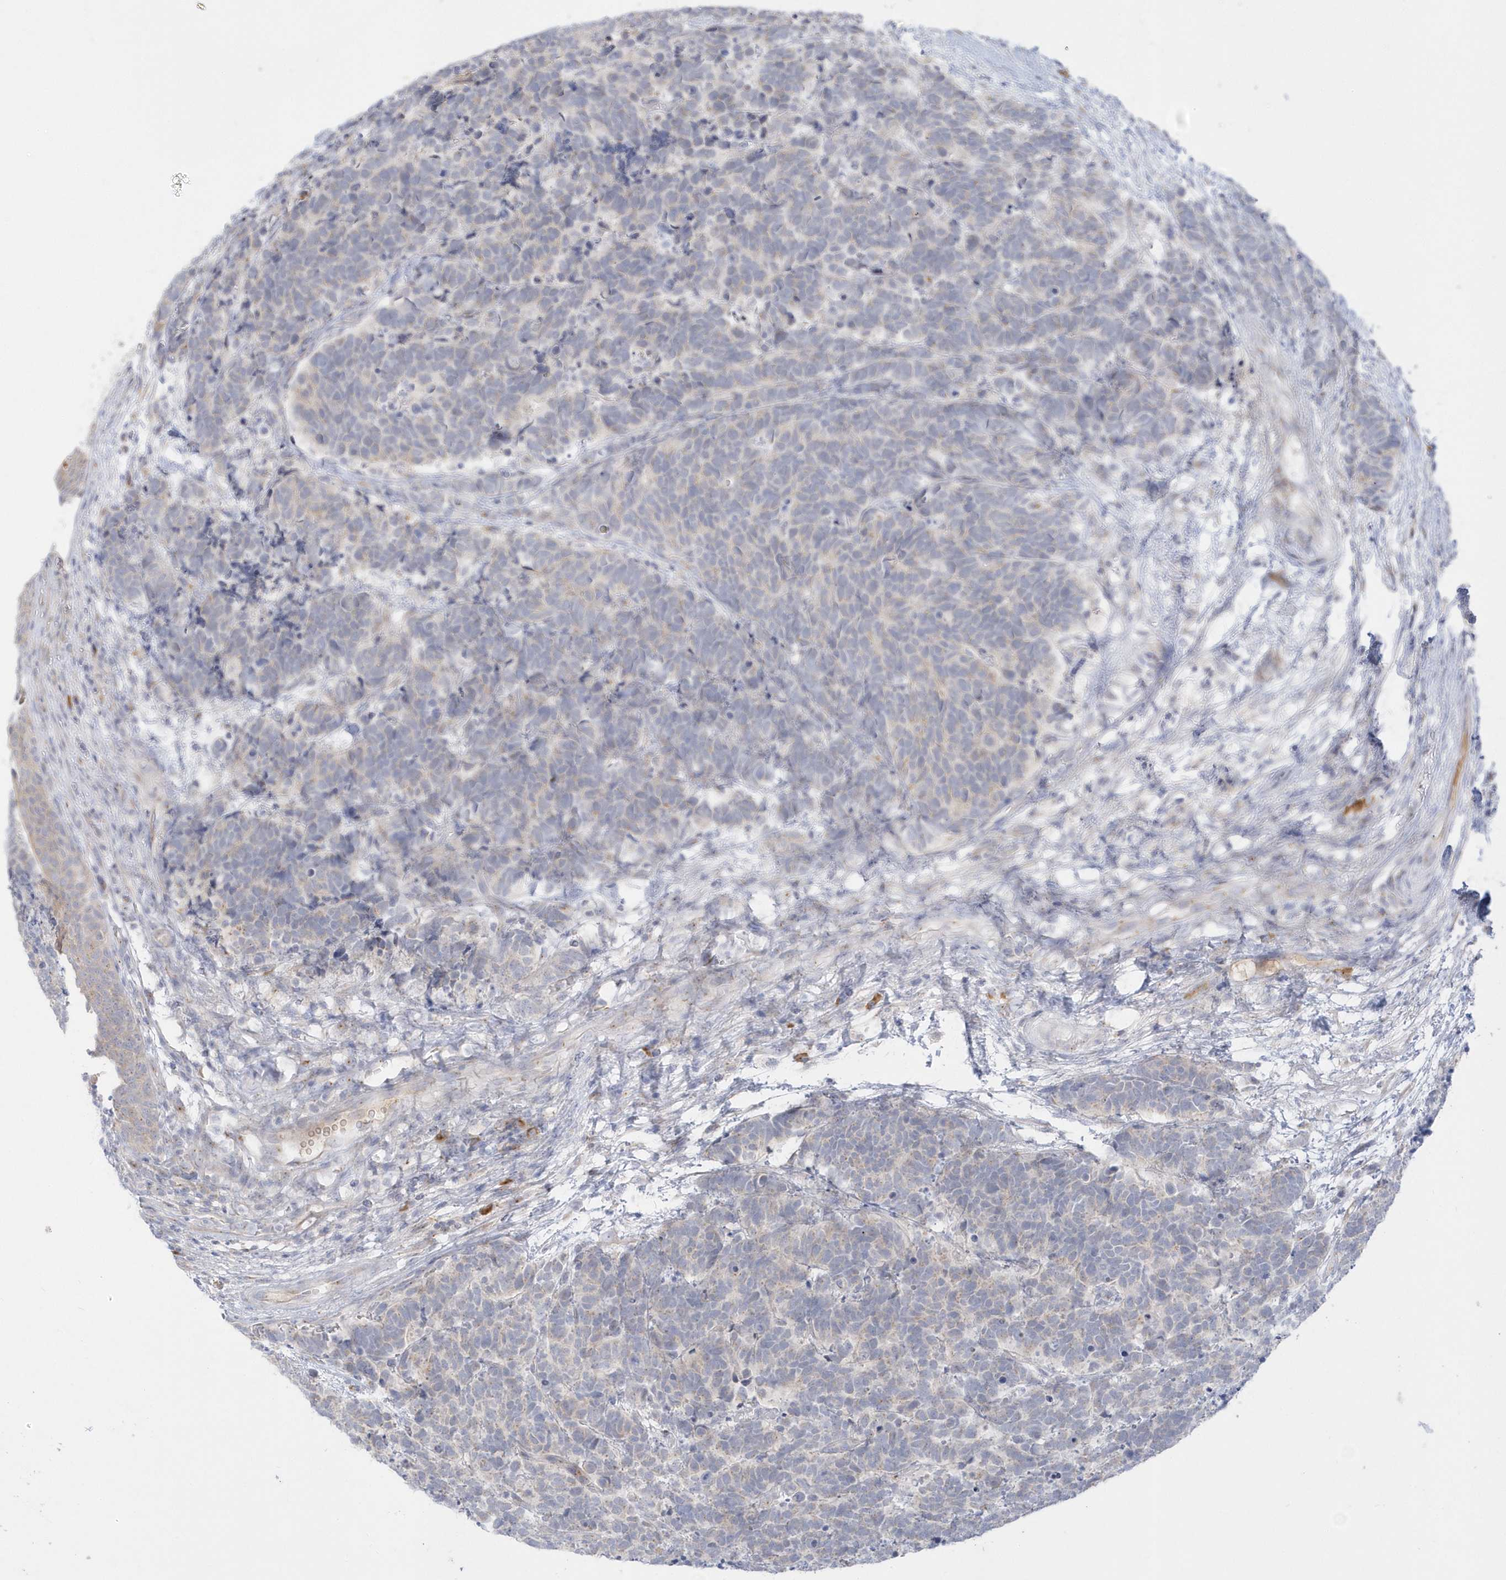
{"staining": {"intensity": "negative", "quantity": "none", "location": "none"}, "tissue": "carcinoid", "cell_type": "Tumor cells", "image_type": "cancer", "snomed": [{"axis": "morphology", "description": "Carcinoma, NOS"}, {"axis": "morphology", "description": "Carcinoid, malignant, NOS"}, {"axis": "topography", "description": "Urinary bladder"}], "caption": "IHC of human carcinoid displays no expression in tumor cells.", "gene": "SEMA3D", "patient": {"sex": "male", "age": 57}}